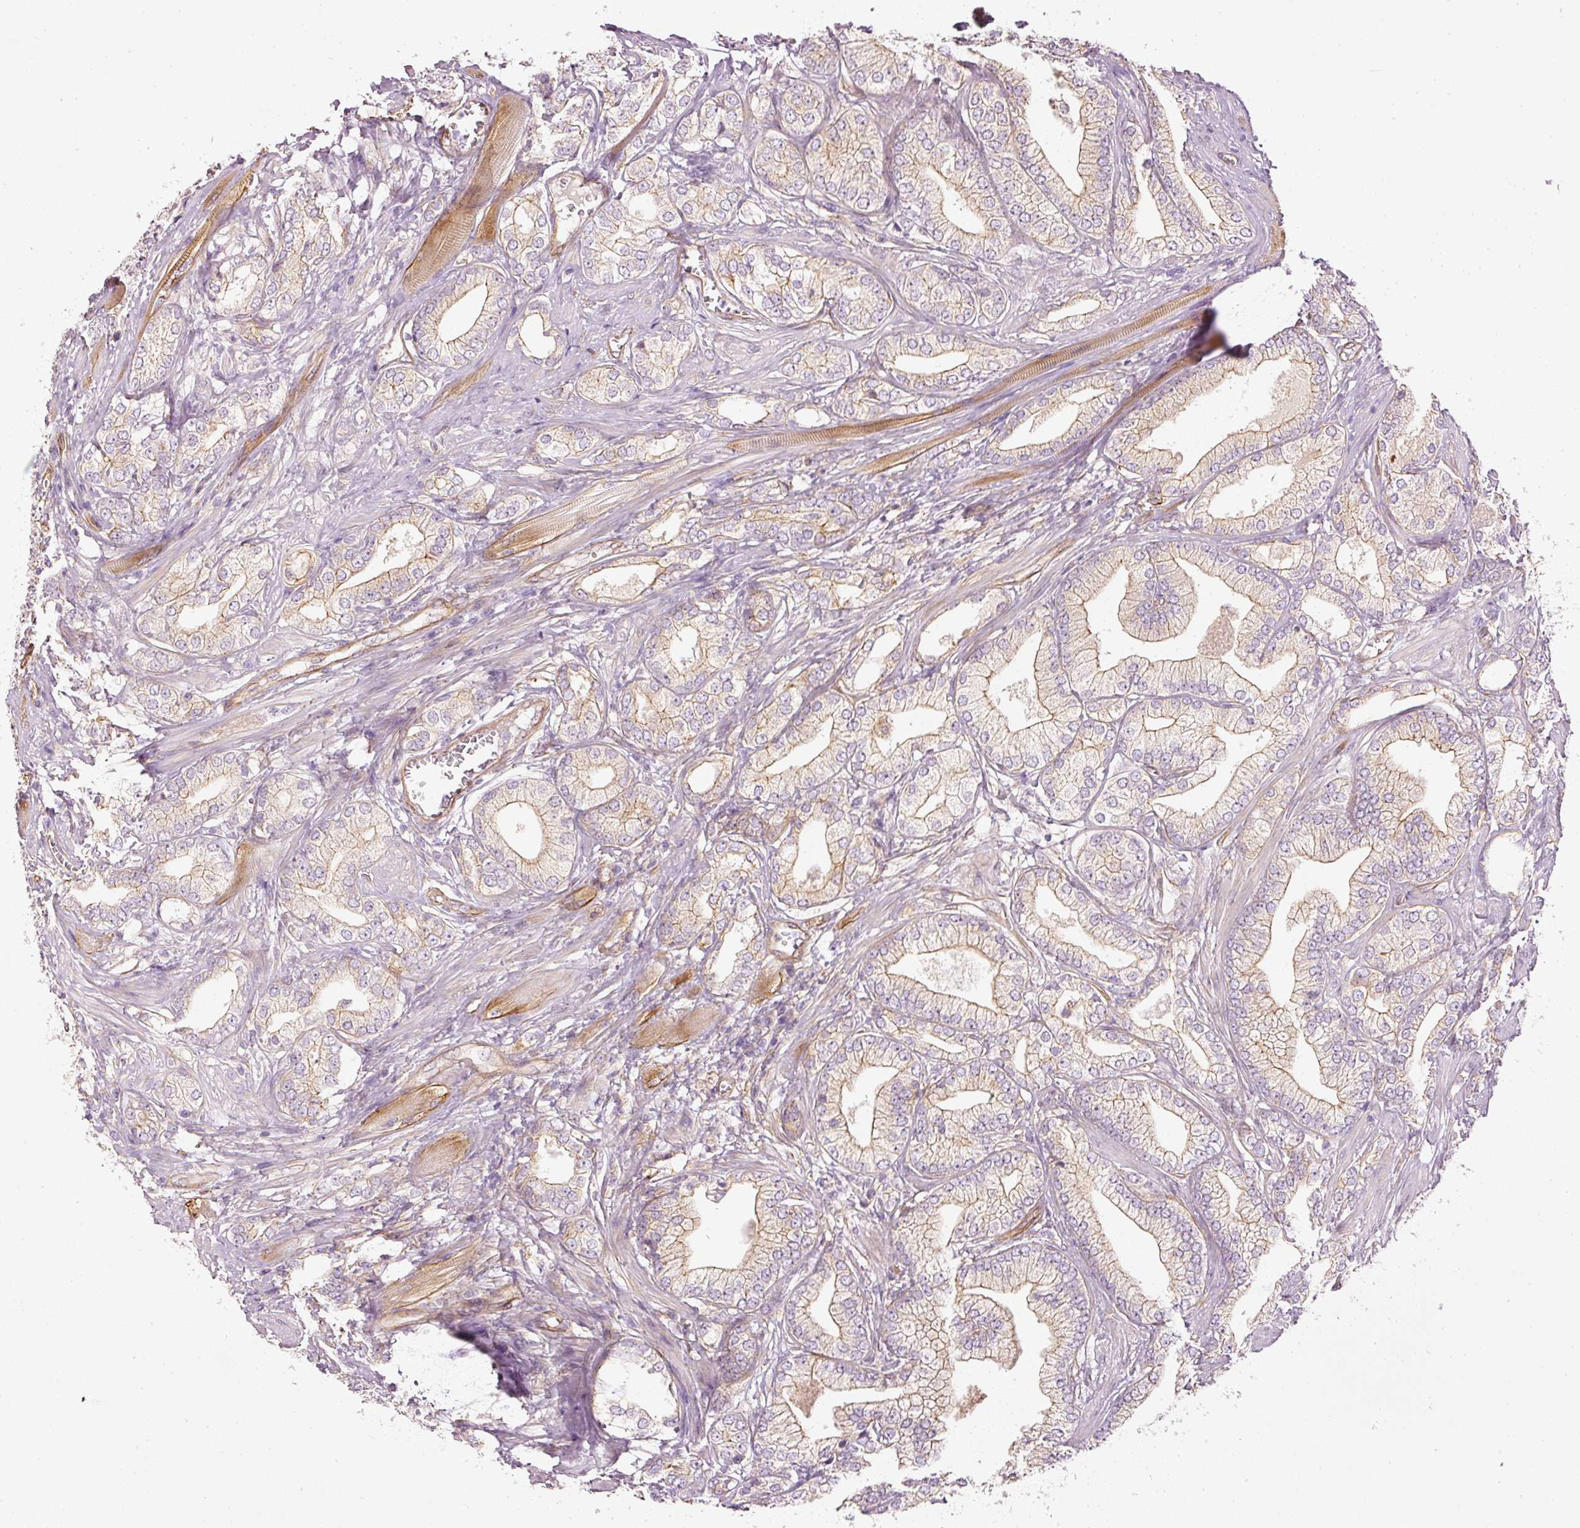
{"staining": {"intensity": "weak", "quantity": "25%-75%", "location": "cytoplasmic/membranous"}, "tissue": "prostate cancer", "cell_type": "Tumor cells", "image_type": "cancer", "snomed": [{"axis": "morphology", "description": "Adenocarcinoma, High grade"}, {"axis": "topography", "description": "Prostate"}], "caption": "Adenocarcinoma (high-grade) (prostate) stained for a protein displays weak cytoplasmic/membranous positivity in tumor cells.", "gene": "OSR2", "patient": {"sex": "male", "age": 50}}